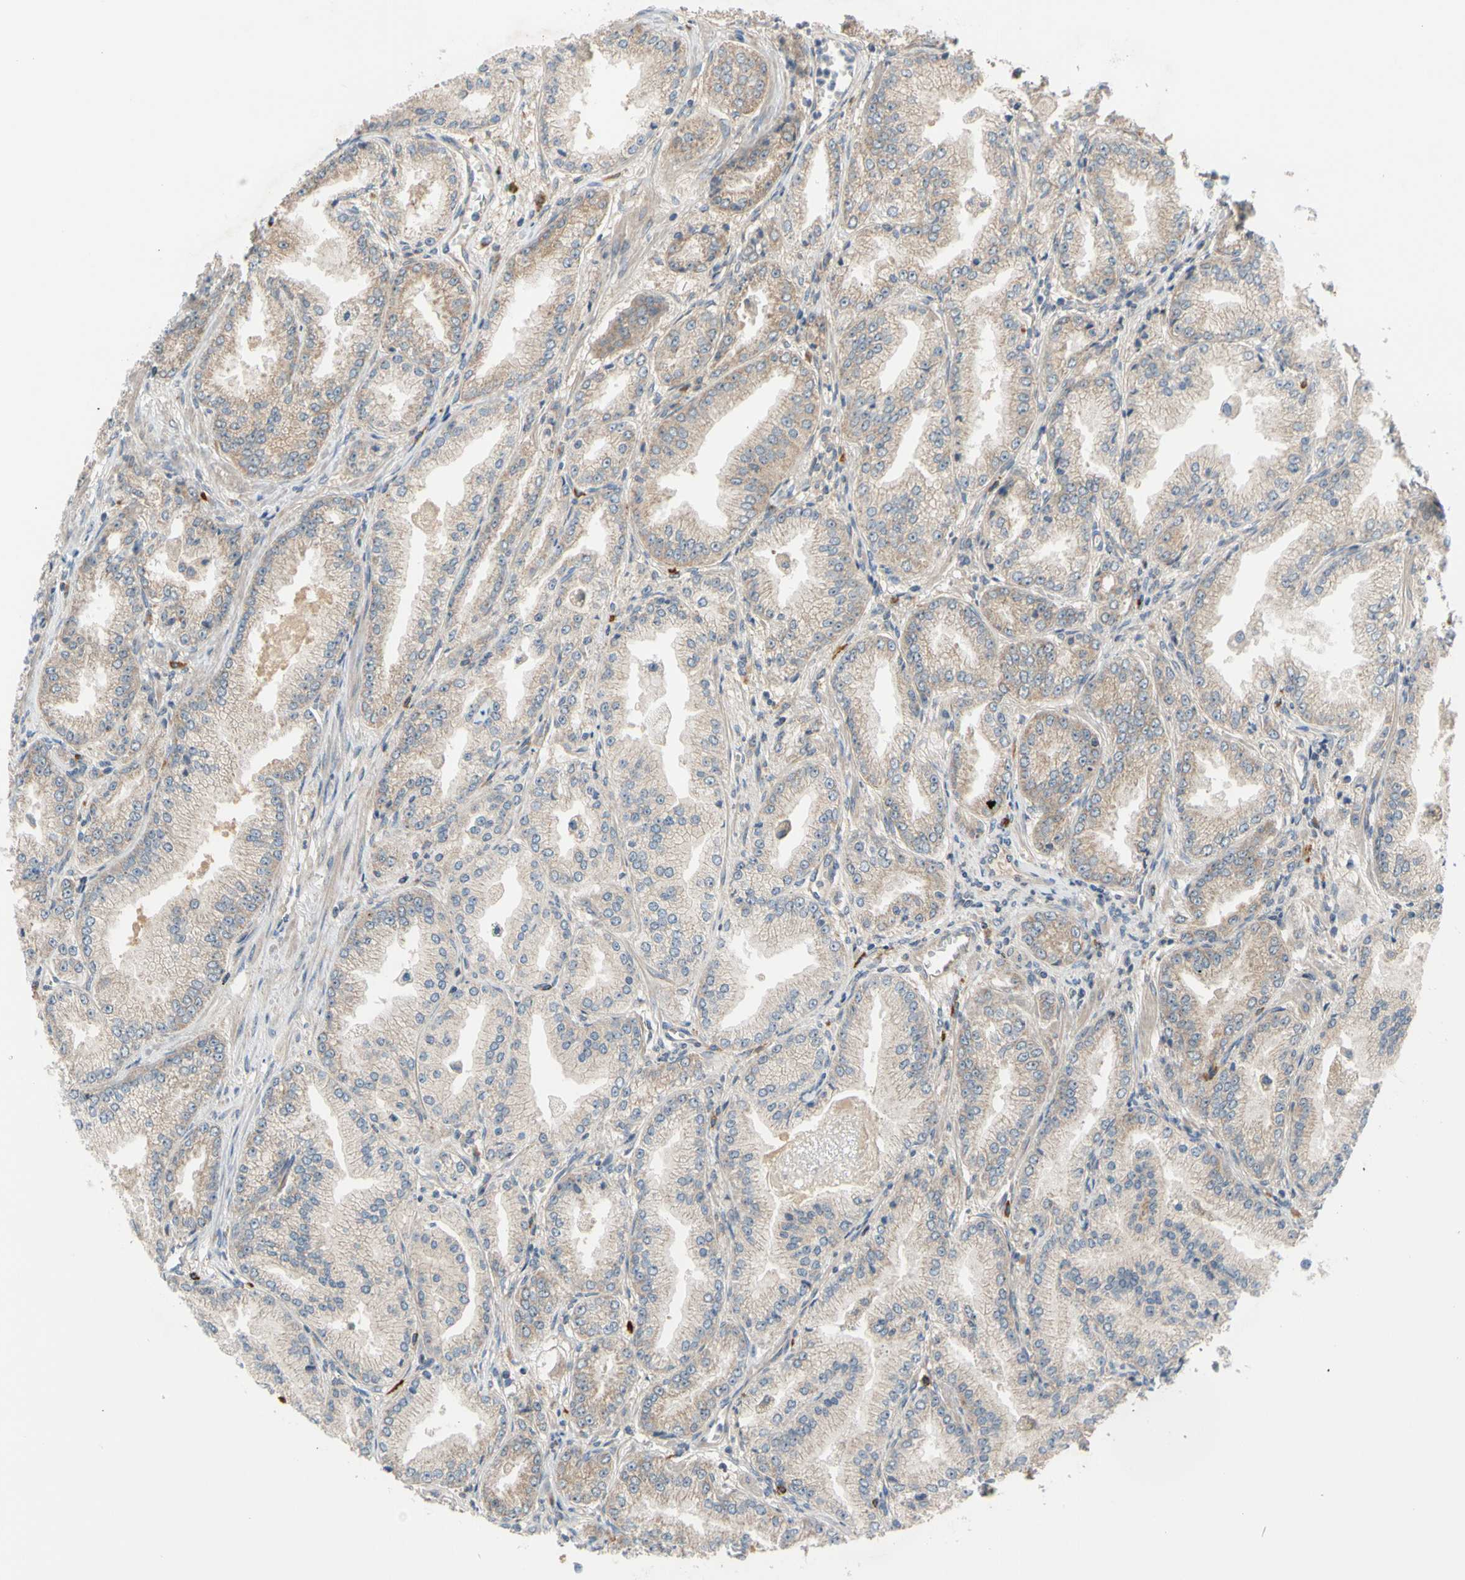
{"staining": {"intensity": "weak", "quantity": "25%-75%", "location": "cytoplasmic/membranous"}, "tissue": "prostate cancer", "cell_type": "Tumor cells", "image_type": "cancer", "snomed": [{"axis": "morphology", "description": "Adenocarcinoma, High grade"}, {"axis": "topography", "description": "Prostate"}], "caption": "Immunohistochemistry micrograph of neoplastic tissue: prostate cancer stained using immunohistochemistry (IHC) shows low levels of weak protein expression localized specifically in the cytoplasmic/membranous of tumor cells, appearing as a cytoplasmic/membranous brown color.", "gene": "MBTPS2", "patient": {"sex": "male", "age": 61}}